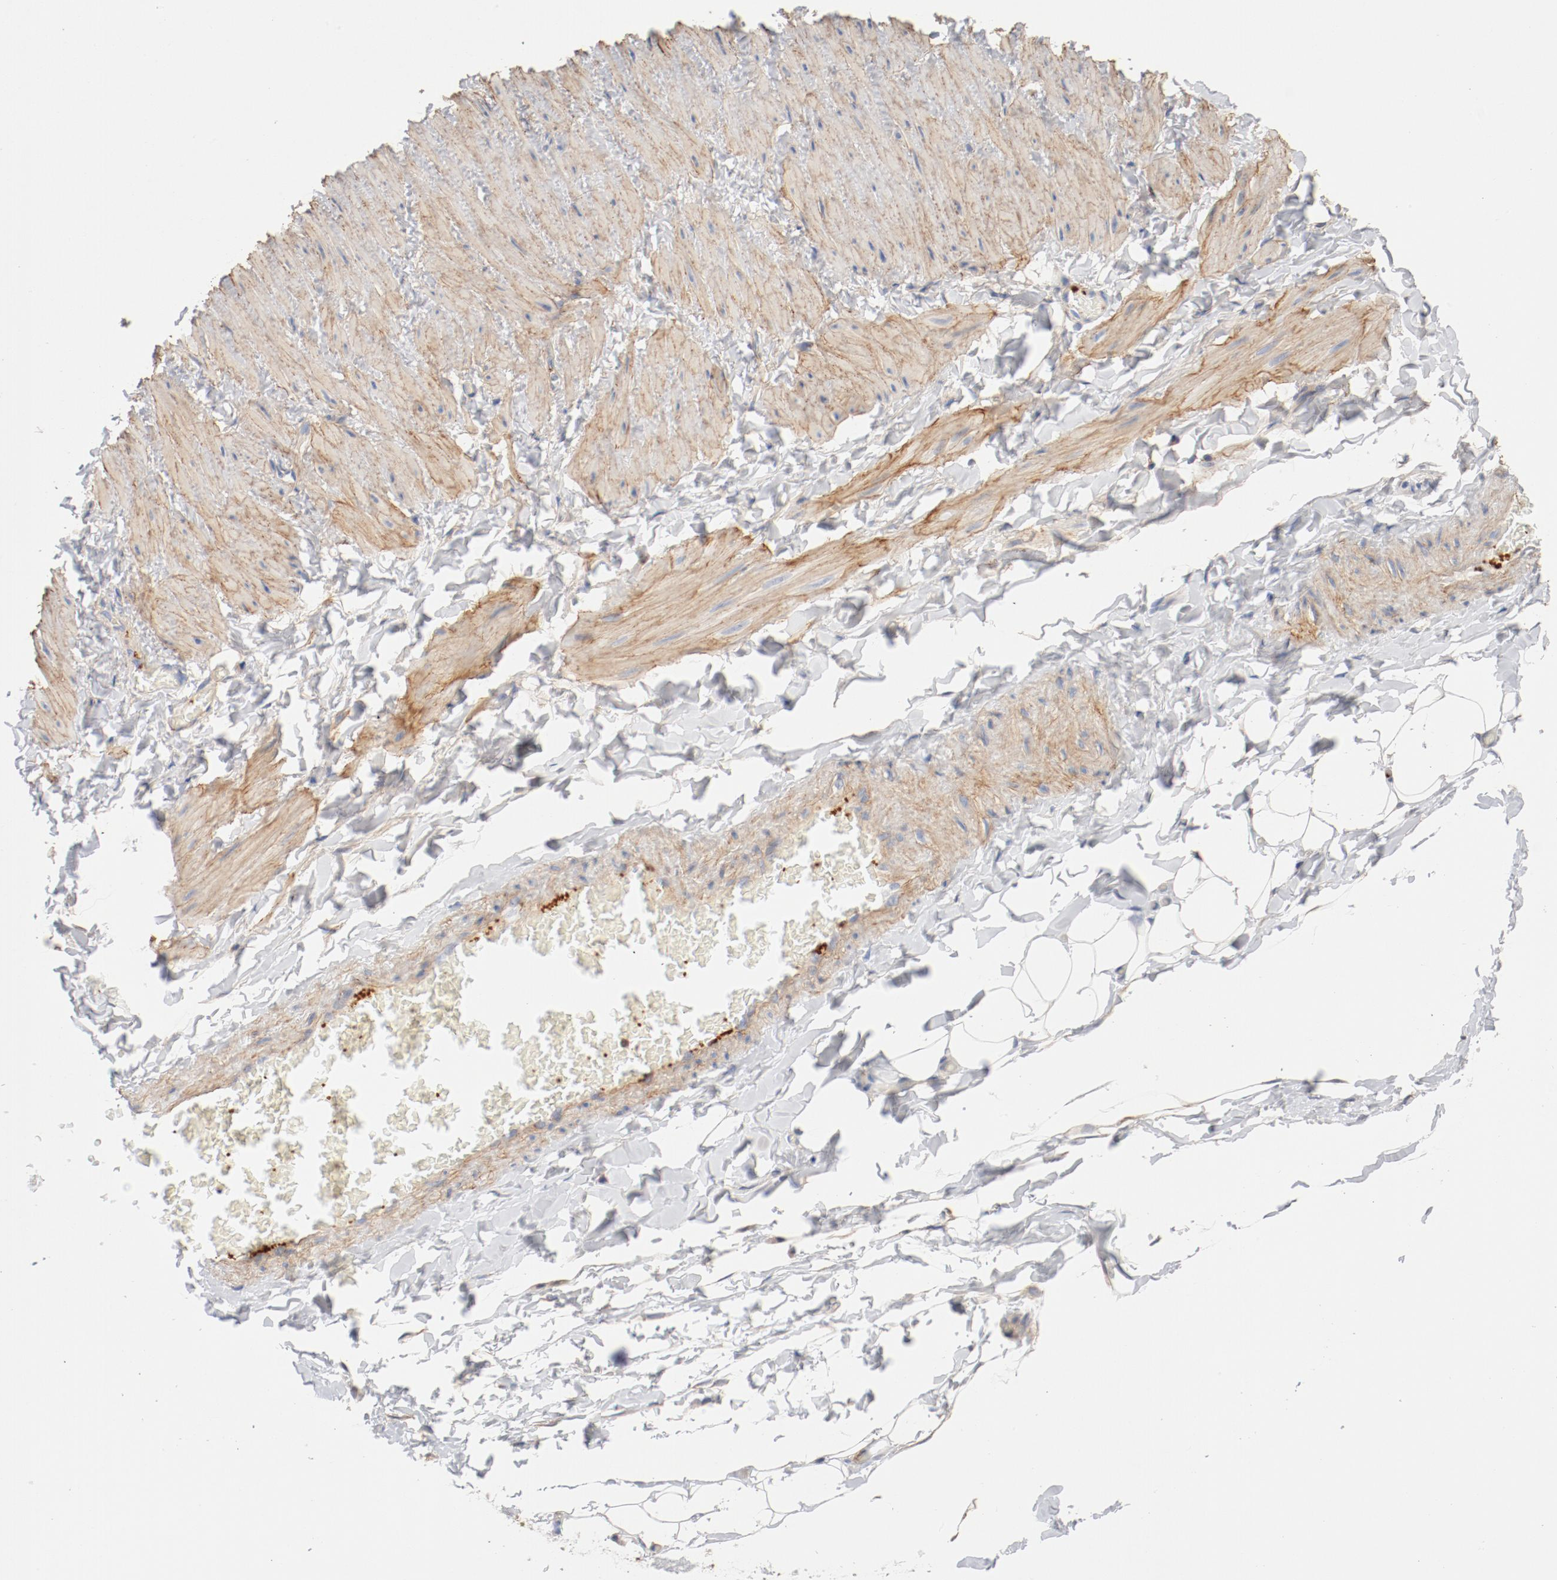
{"staining": {"intensity": "negative", "quantity": "none", "location": "none"}, "tissue": "adipose tissue", "cell_type": "Adipocytes", "image_type": "normal", "snomed": [{"axis": "morphology", "description": "Normal tissue, NOS"}, {"axis": "topography", "description": "Soft tissue"}], "caption": "High magnification brightfield microscopy of normal adipose tissue stained with DAB (brown) and counterstained with hematoxylin (blue): adipocytes show no significant expression. (DAB immunohistochemistry visualized using brightfield microscopy, high magnification).", "gene": "ILK", "patient": {"sex": "male", "age": 26}}